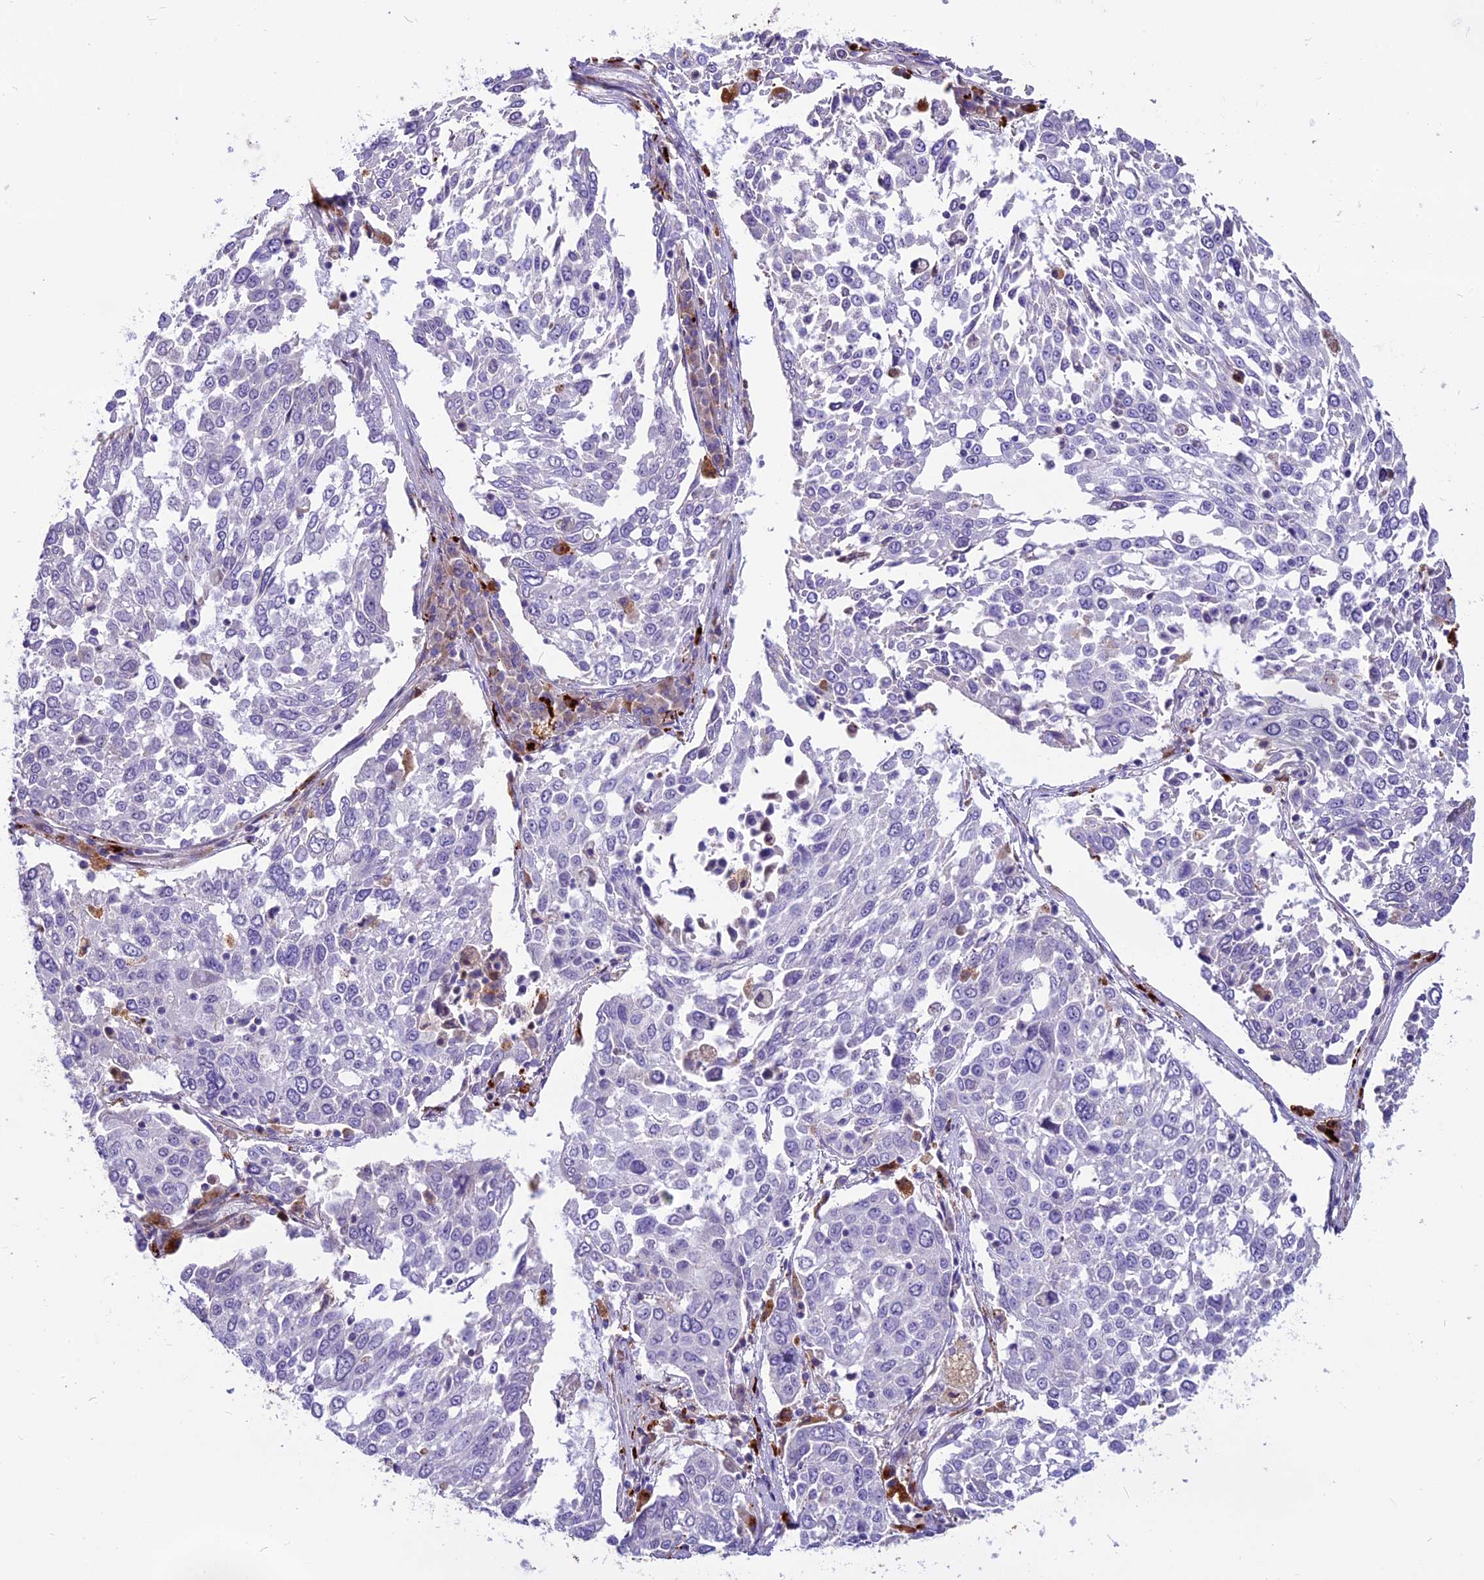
{"staining": {"intensity": "negative", "quantity": "none", "location": "none"}, "tissue": "lung cancer", "cell_type": "Tumor cells", "image_type": "cancer", "snomed": [{"axis": "morphology", "description": "Squamous cell carcinoma, NOS"}, {"axis": "topography", "description": "Lung"}], "caption": "A high-resolution photomicrograph shows immunohistochemistry (IHC) staining of lung cancer (squamous cell carcinoma), which reveals no significant staining in tumor cells.", "gene": "THRSP", "patient": {"sex": "male", "age": 65}}